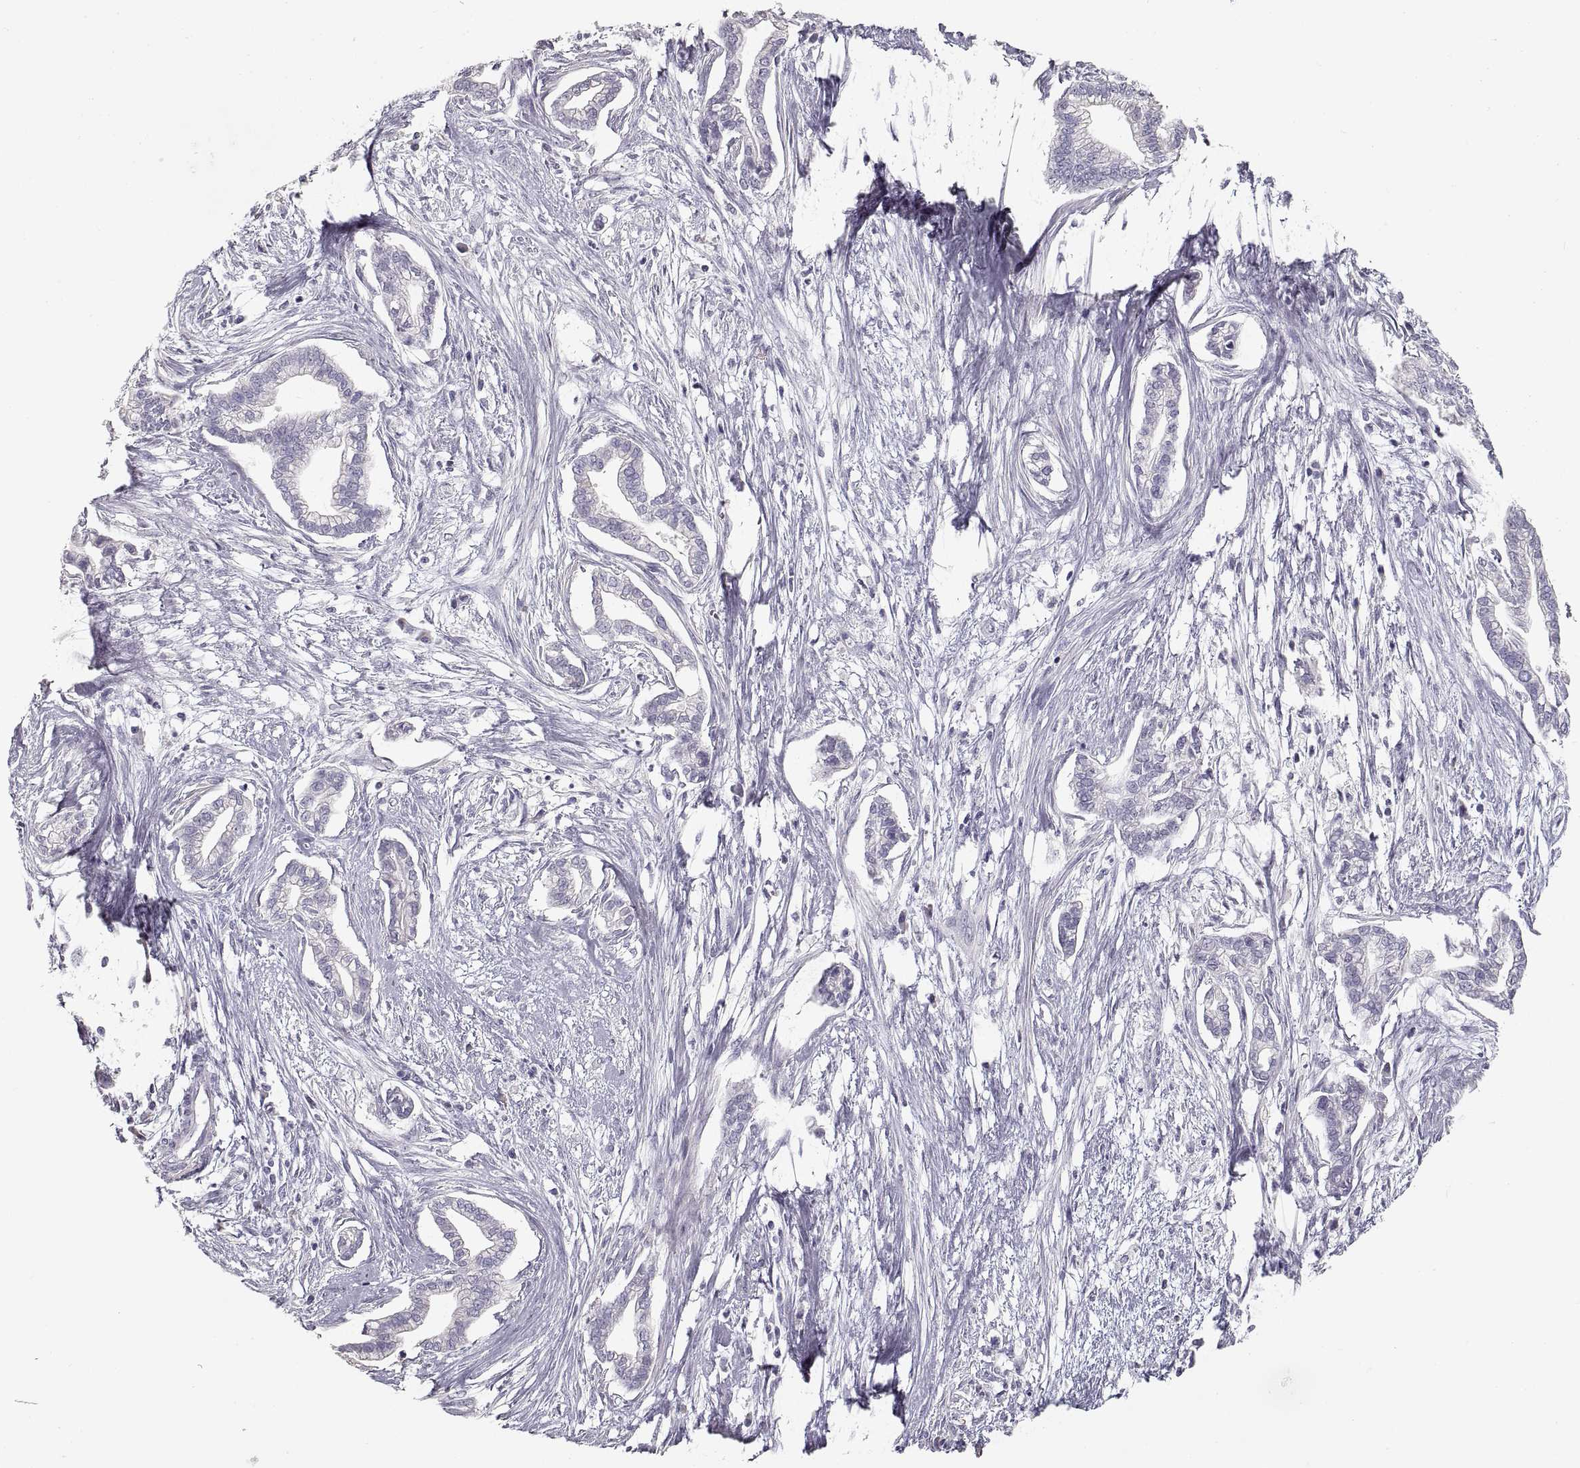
{"staining": {"intensity": "negative", "quantity": "none", "location": "none"}, "tissue": "cervical cancer", "cell_type": "Tumor cells", "image_type": "cancer", "snomed": [{"axis": "morphology", "description": "Adenocarcinoma, NOS"}, {"axis": "topography", "description": "Cervix"}], "caption": "A high-resolution image shows immunohistochemistry (IHC) staining of cervical cancer, which shows no significant staining in tumor cells. The staining is performed using DAB (3,3'-diaminobenzidine) brown chromogen with nuclei counter-stained in using hematoxylin.", "gene": "ZP3", "patient": {"sex": "female", "age": 62}}